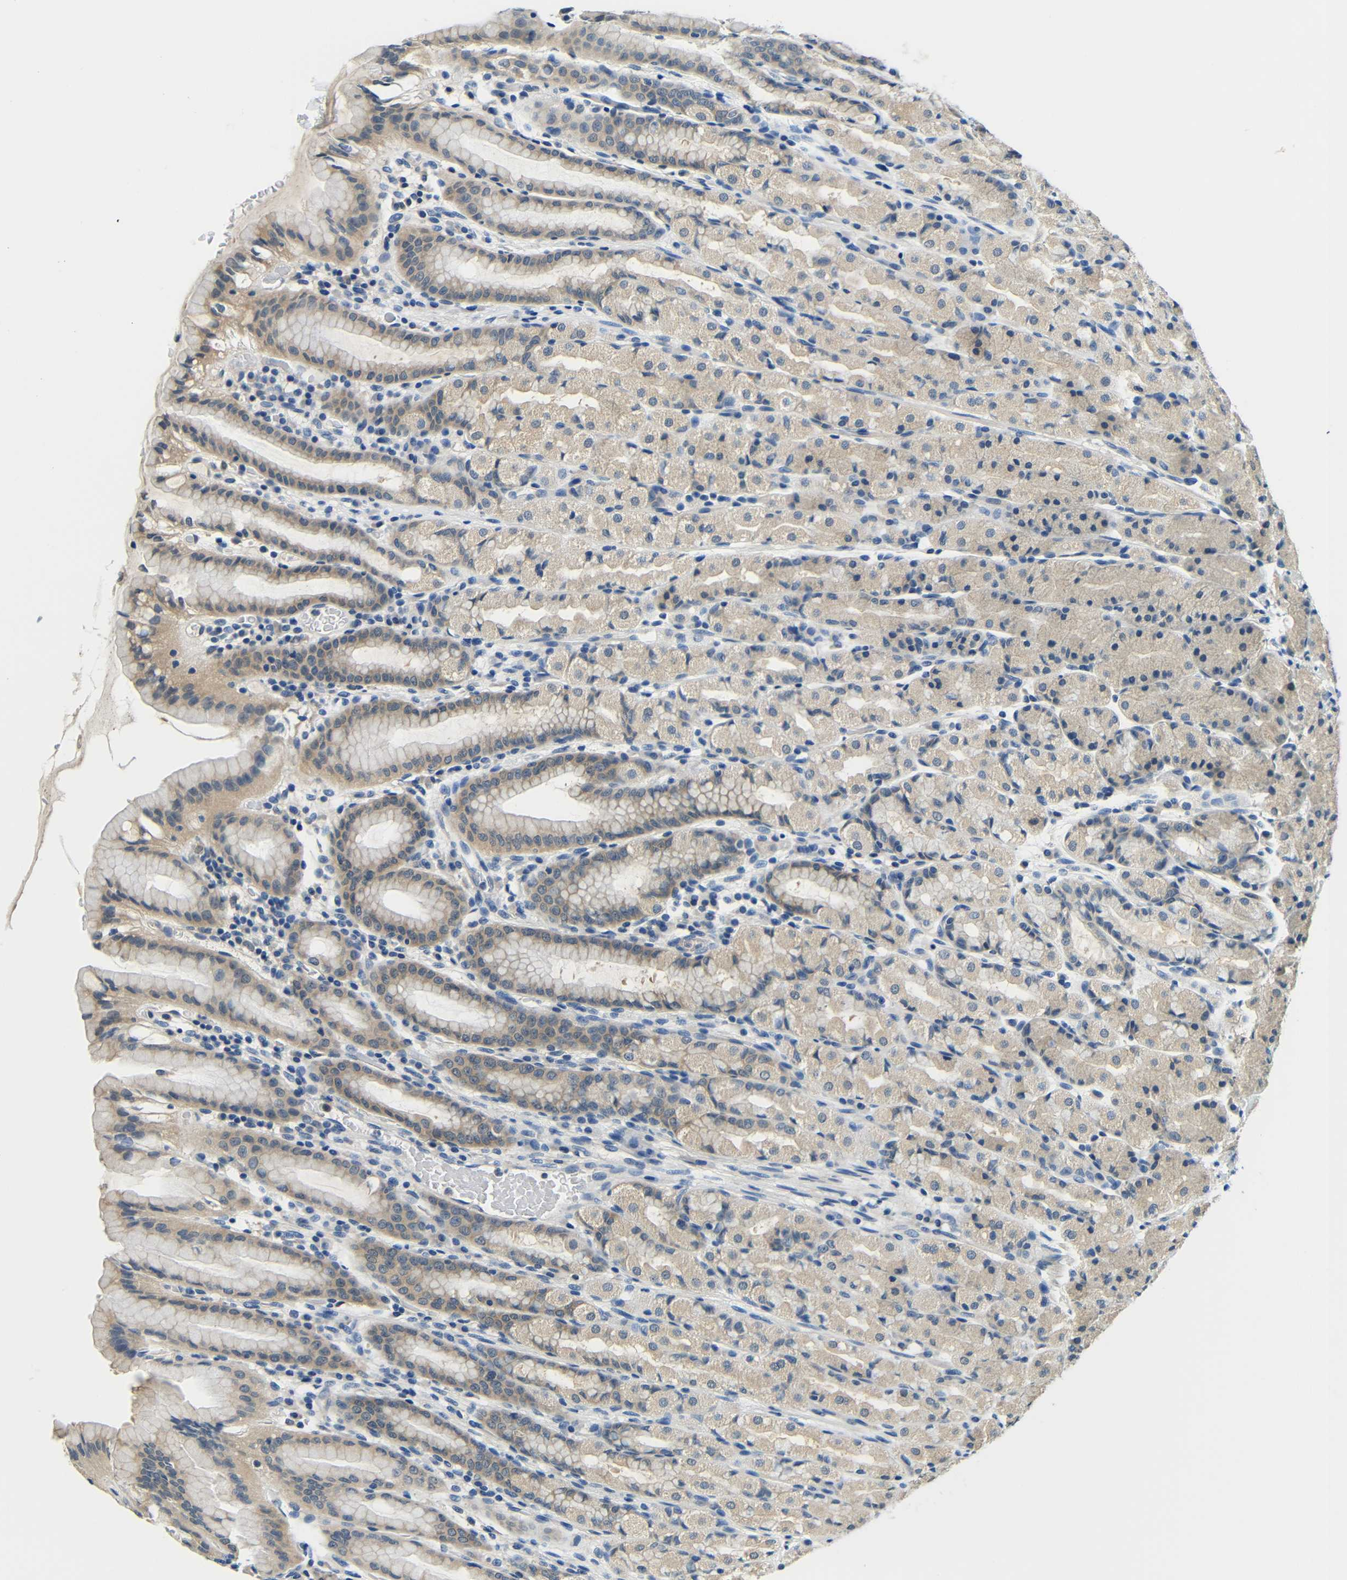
{"staining": {"intensity": "weak", "quantity": ">75%", "location": "cytoplasmic/membranous"}, "tissue": "stomach", "cell_type": "Glandular cells", "image_type": "normal", "snomed": [{"axis": "morphology", "description": "Normal tissue, NOS"}, {"axis": "topography", "description": "Stomach, upper"}], "caption": "Unremarkable stomach was stained to show a protein in brown. There is low levels of weak cytoplasmic/membranous staining in approximately >75% of glandular cells. (DAB (3,3'-diaminobenzidine) = brown stain, brightfield microscopy at high magnification).", "gene": "ADAP1", "patient": {"sex": "male", "age": 68}}